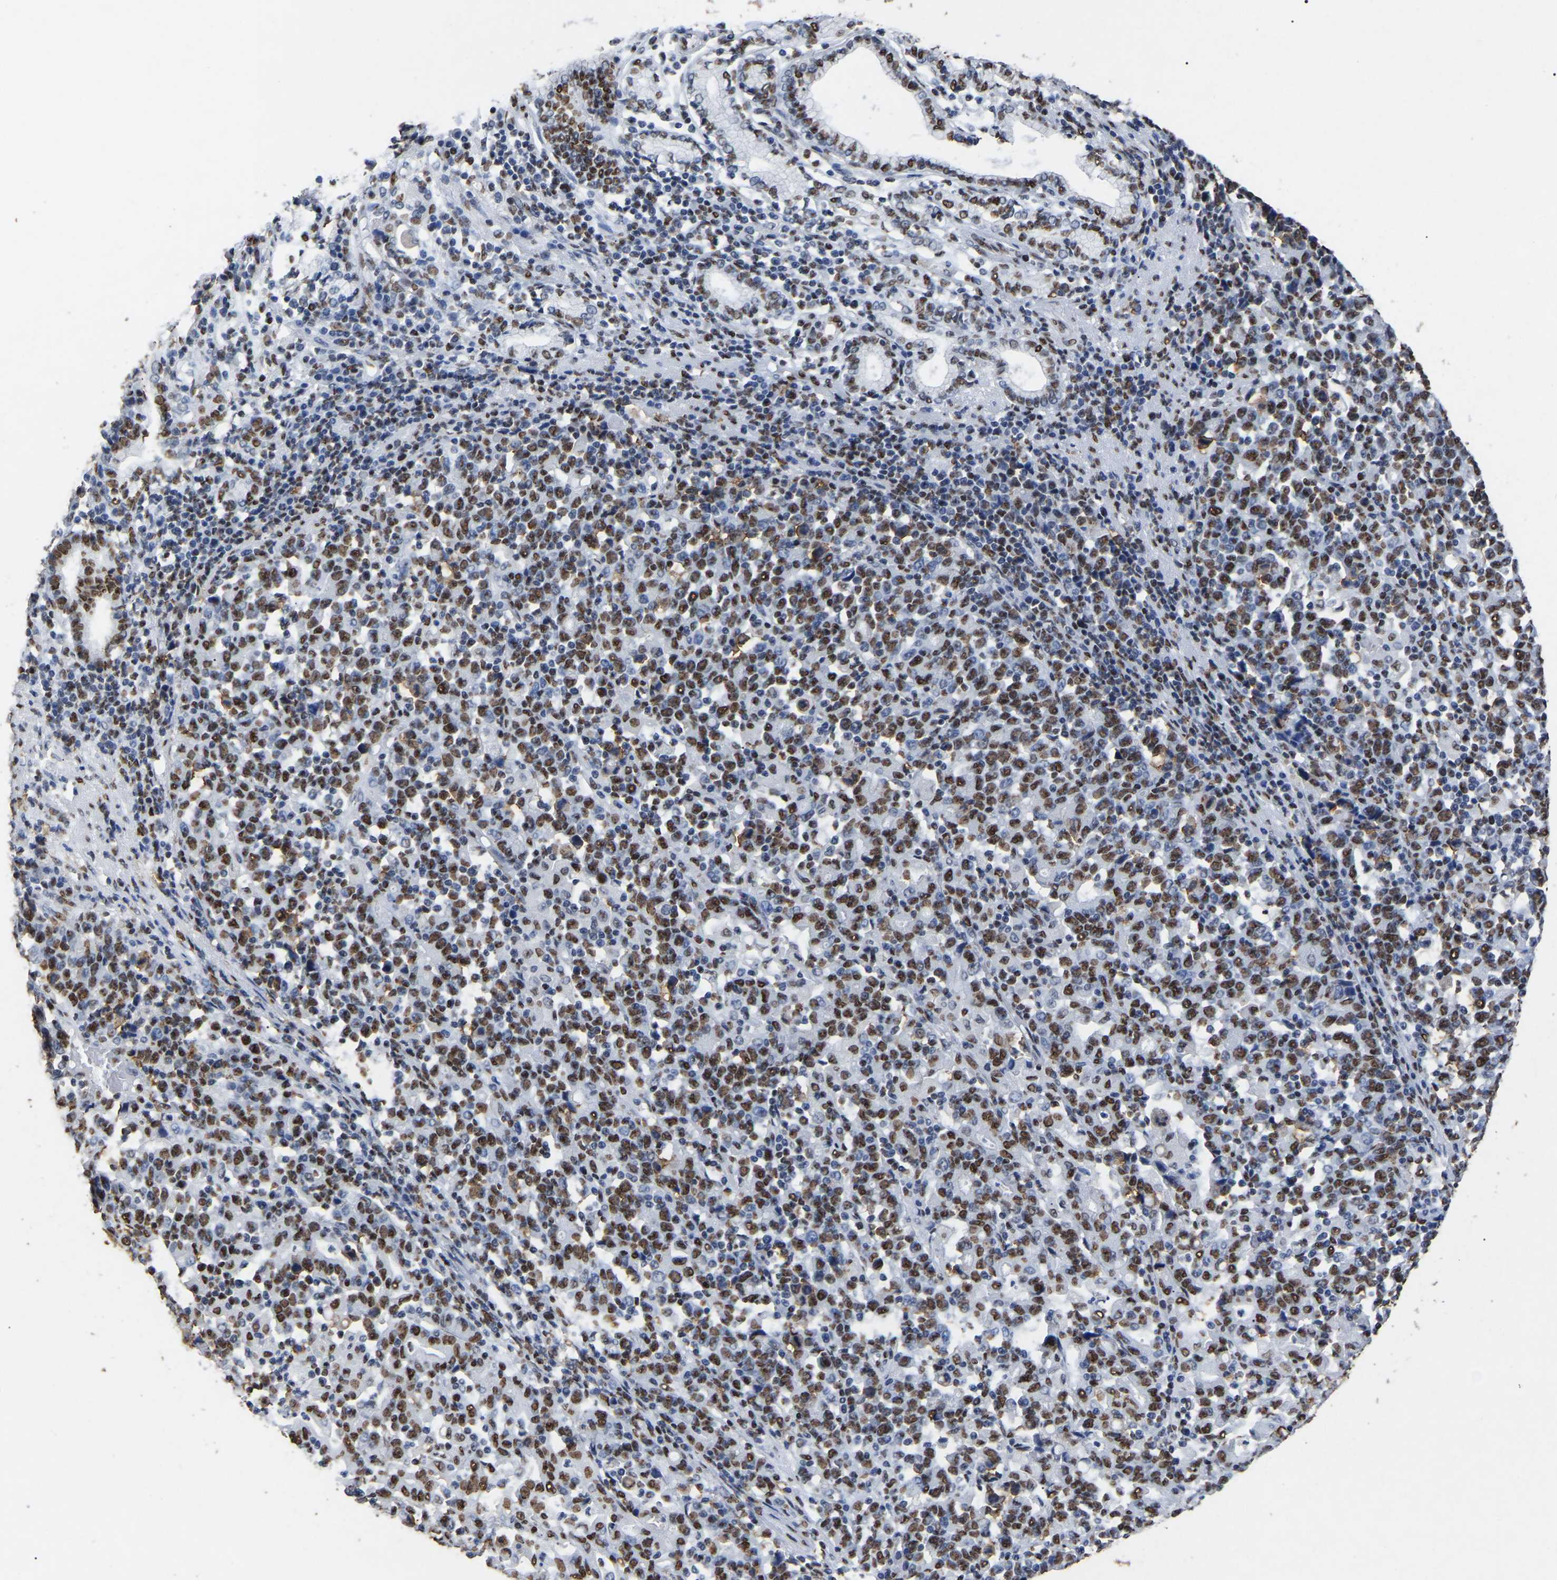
{"staining": {"intensity": "strong", "quantity": ">75%", "location": "nuclear"}, "tissue": "stomach cancer", "cell_type": "Tumor cells", "image_type": "cancer", "snomed": [{"axis": "morphology", "description": "Adenocarcinoma, NOS"}, {"axis": "topography", "description": "Stomach, upper"}], "caption": "DAB (3,3'-diaminobenzidine) immunohistochemical staining of adenocarcinoma (stomach) shows strong nuclear protein expression in about >75% of tumor cells. Nuclei are stained in blue.", "gene": "RBL2", "patient": {"sex": "male", "age": 69}}